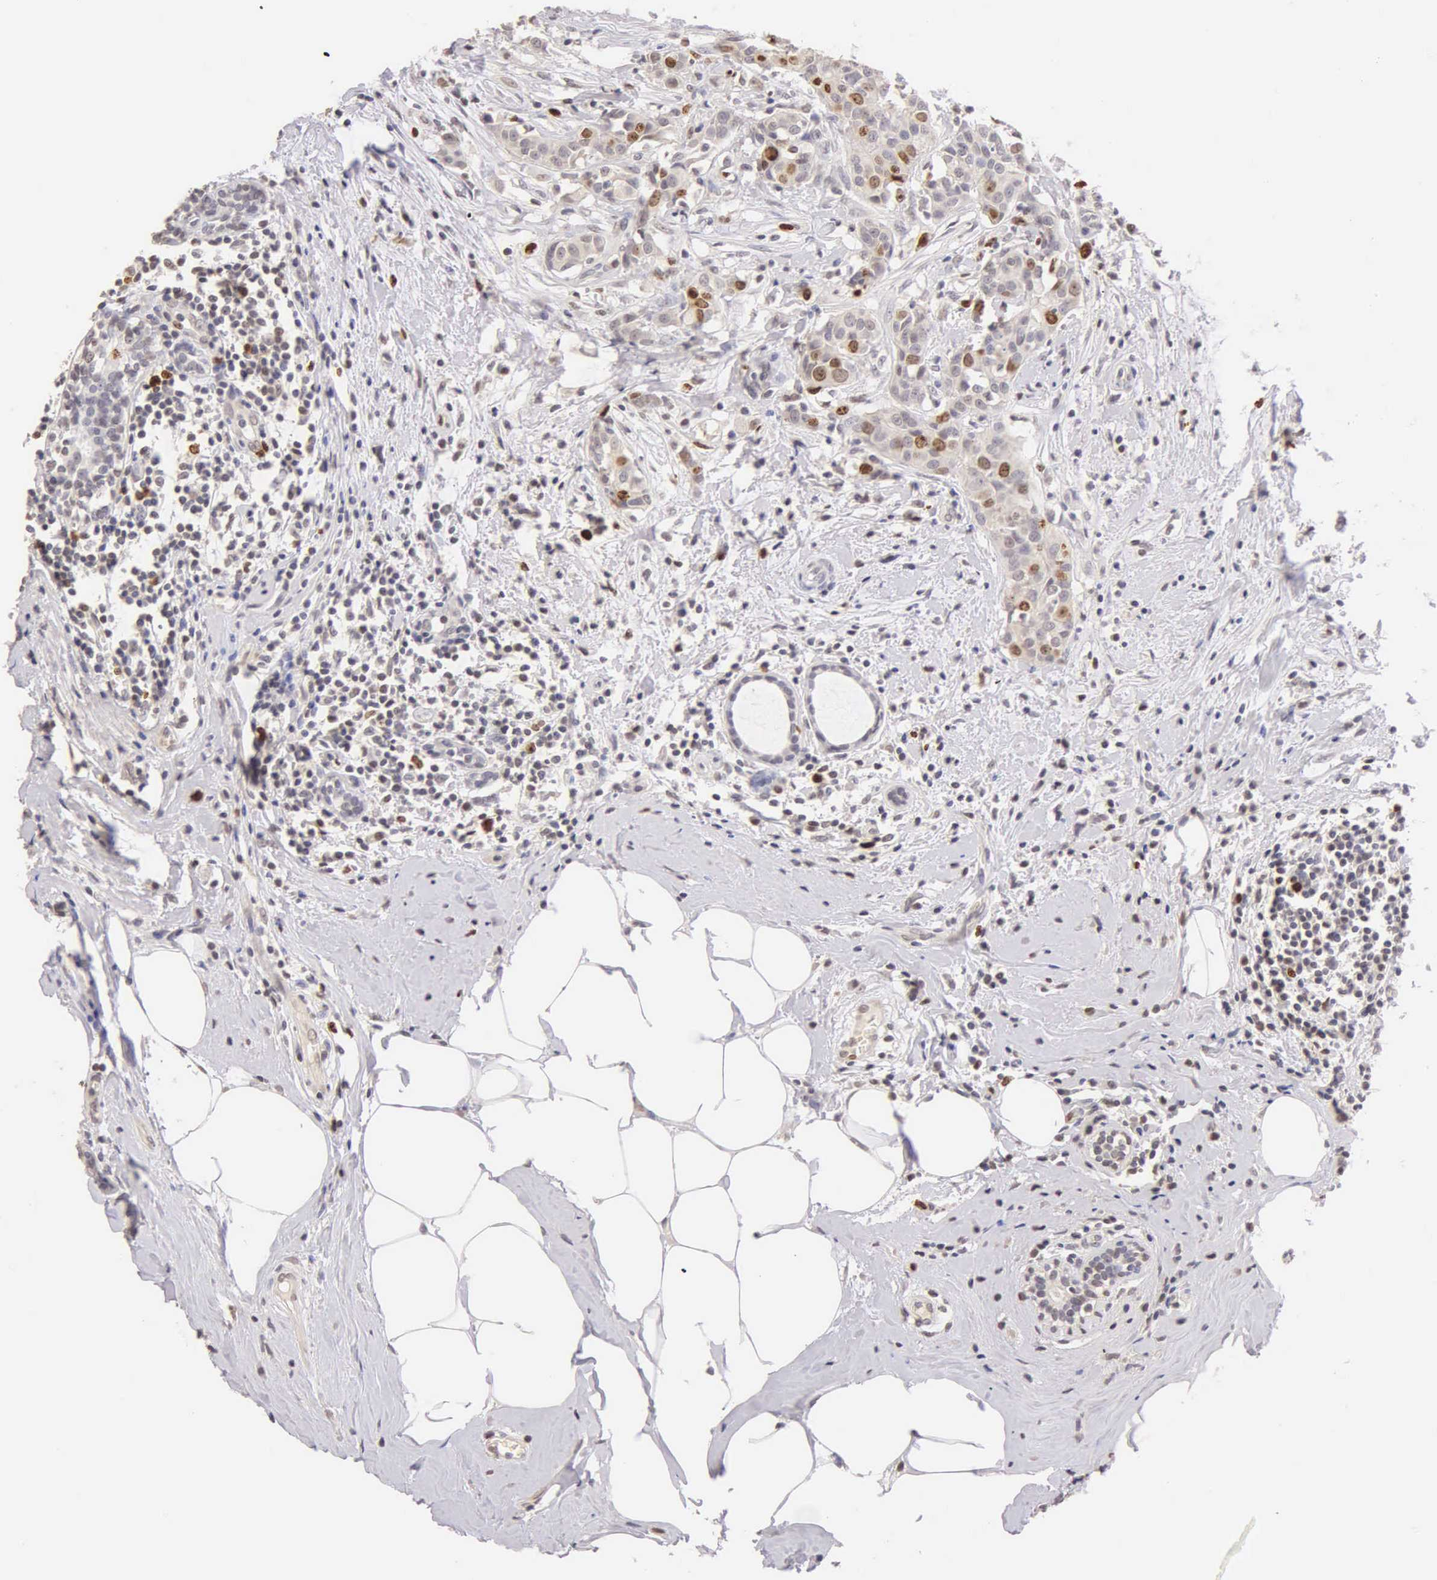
{"staining": {"intensity": "moderate", "quantity": "25%-75%", "location": "nuclear"}, "tissue": "breast cancer", "cell_type": "Tumor cells", "image_type": "cancer", "snomed": [{"axis": "morphology", "description": "Duct carcinoma"}, {"axis": "topography", "description": "Breast"}], "caption": "Tumor cells exhibit medium levels of moderate nuclear positivity in about 25%-75% of cells in human breast cancer (invasive ductal carcinoma).", "gene": "MKI67", "patient": {"sex": "female", "age": 55}}